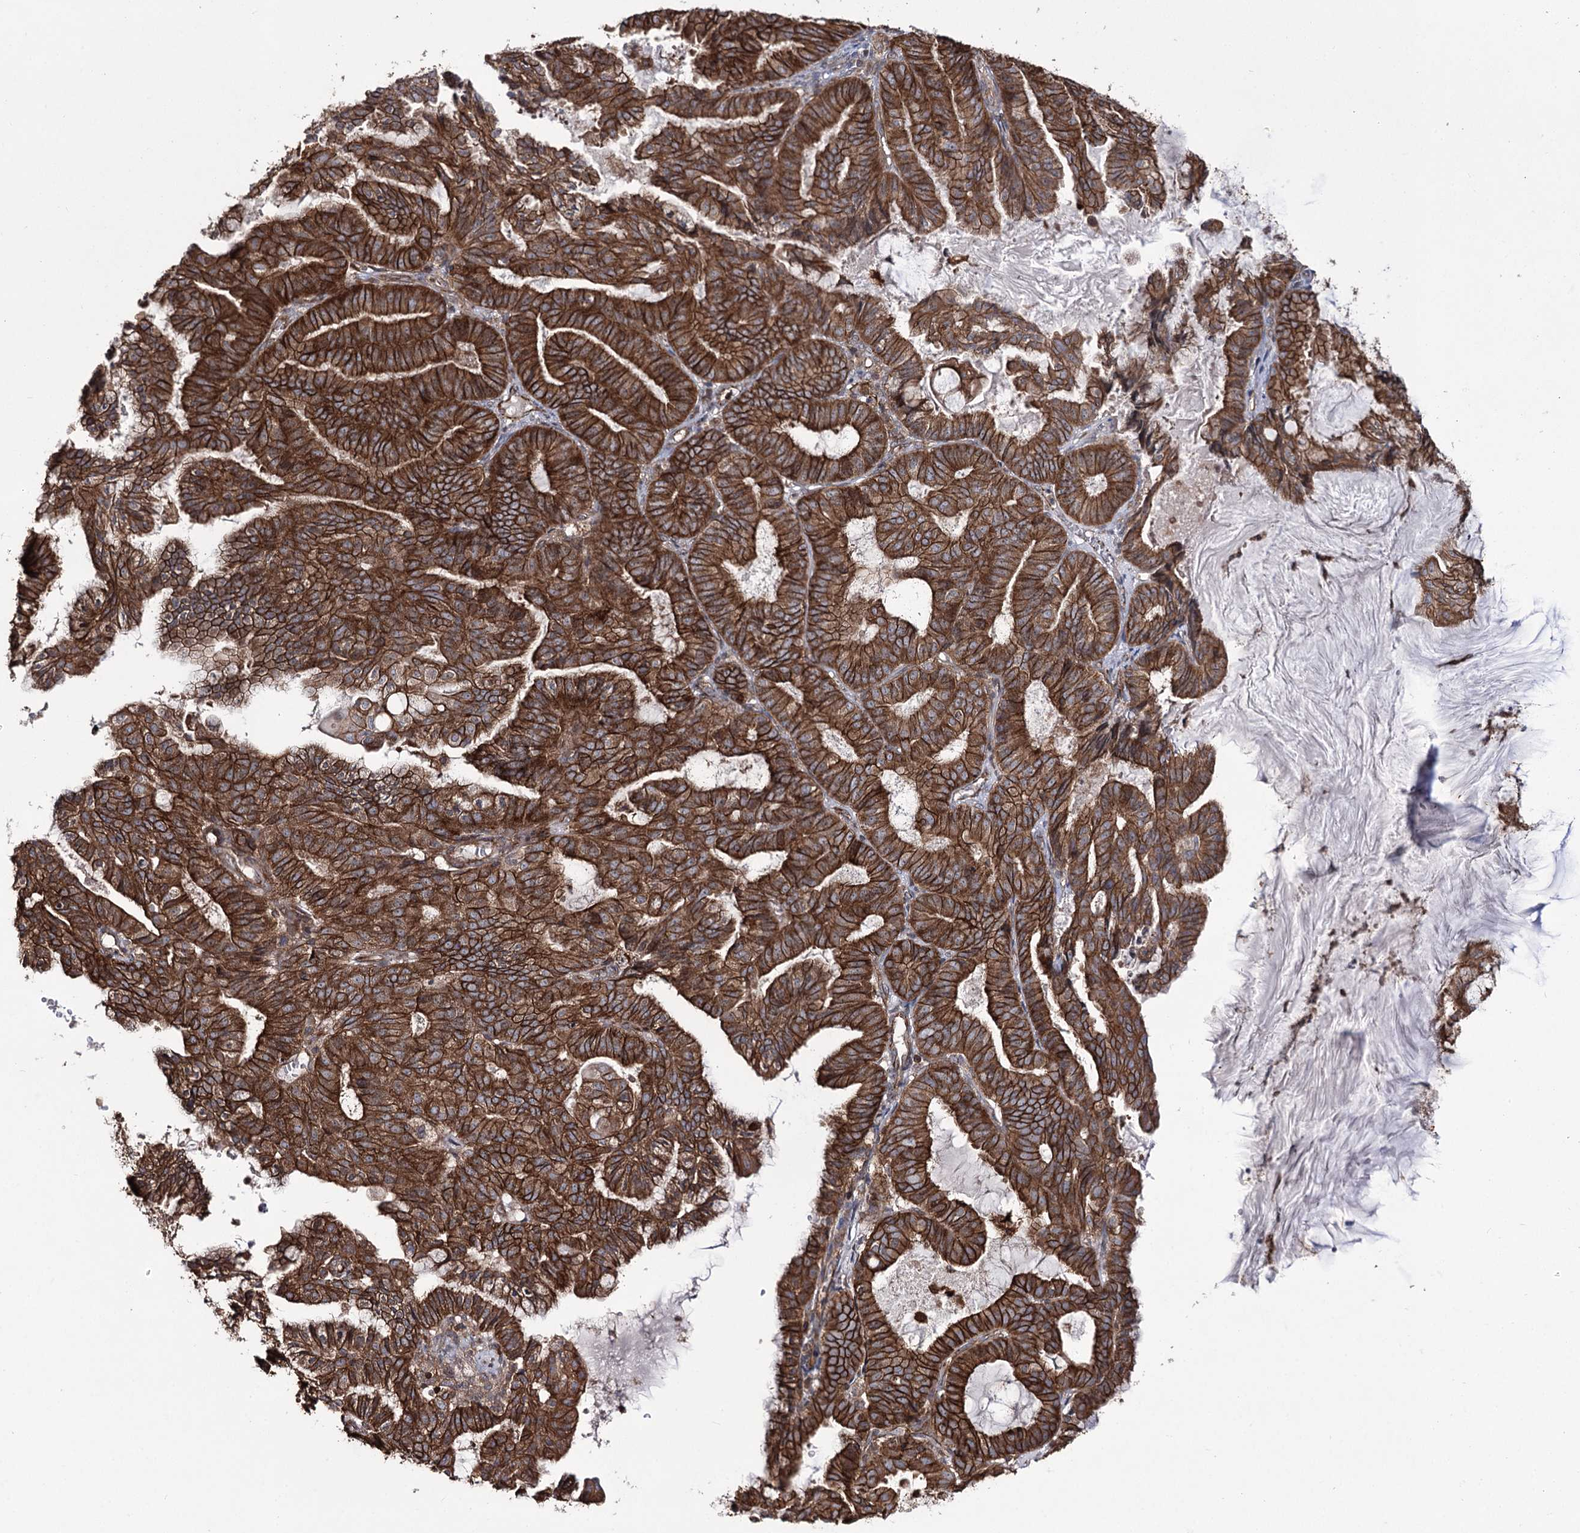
{"staining": {"intensity": "strong", "quantity": ">75%", "location": "cytoplasmic/membranous"}, "tissue": "endometrial cancer", "cell_type": "Tumor cells", "image_type": "cancer", "snomed": [{"axis": "morphology", "description": "Adenocarcinoma, NOS"}, {"axis": "topography", "description": "Endometrium"}], "caption": "This is a histology image of IHC staining of endometrial cancer, which shows strong staining in the cytoplasmic/membranous of tumor cells.", "gene": "DHX29", "patient": {"sex": "female", "age": 86}}